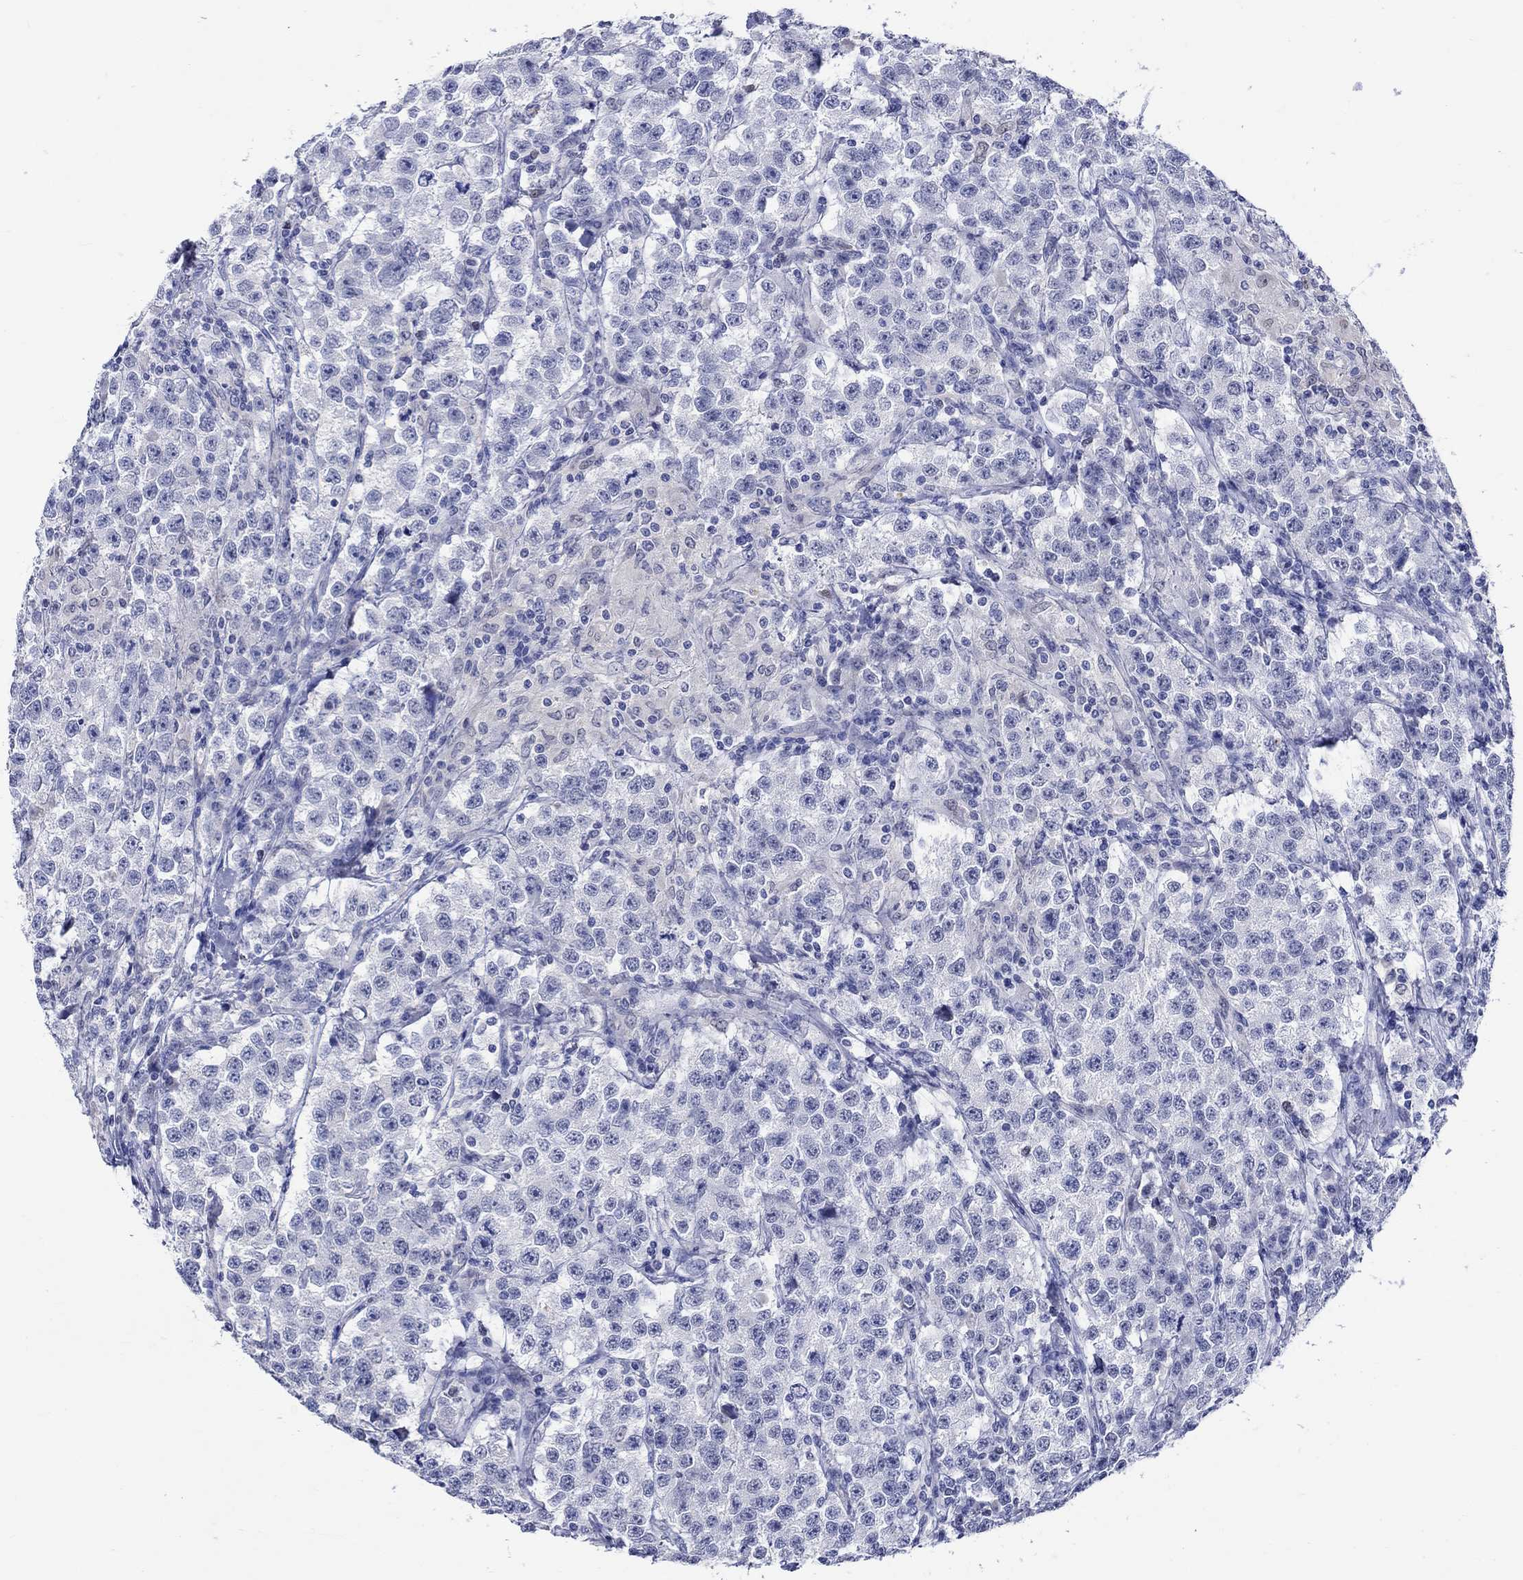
{"staining": {"intensity": "negative", "quantity": "none", "location": "none"}, "tissue": "testis cancer", "cell_type": "Tumor cells", "image_type": "cancer", "snomed": [{"axis": "morphology", "description": "Seminoma, NOS"}, {"axis": "topography", "description": "Testis"}], "caption": "This is an immunohistochemistry (IHC) photomicrograph of seminoma (testis). There is no positivity in tumor cells.", "gene": "KLHL35", "patient": {"sex": "male", "age": 59}}